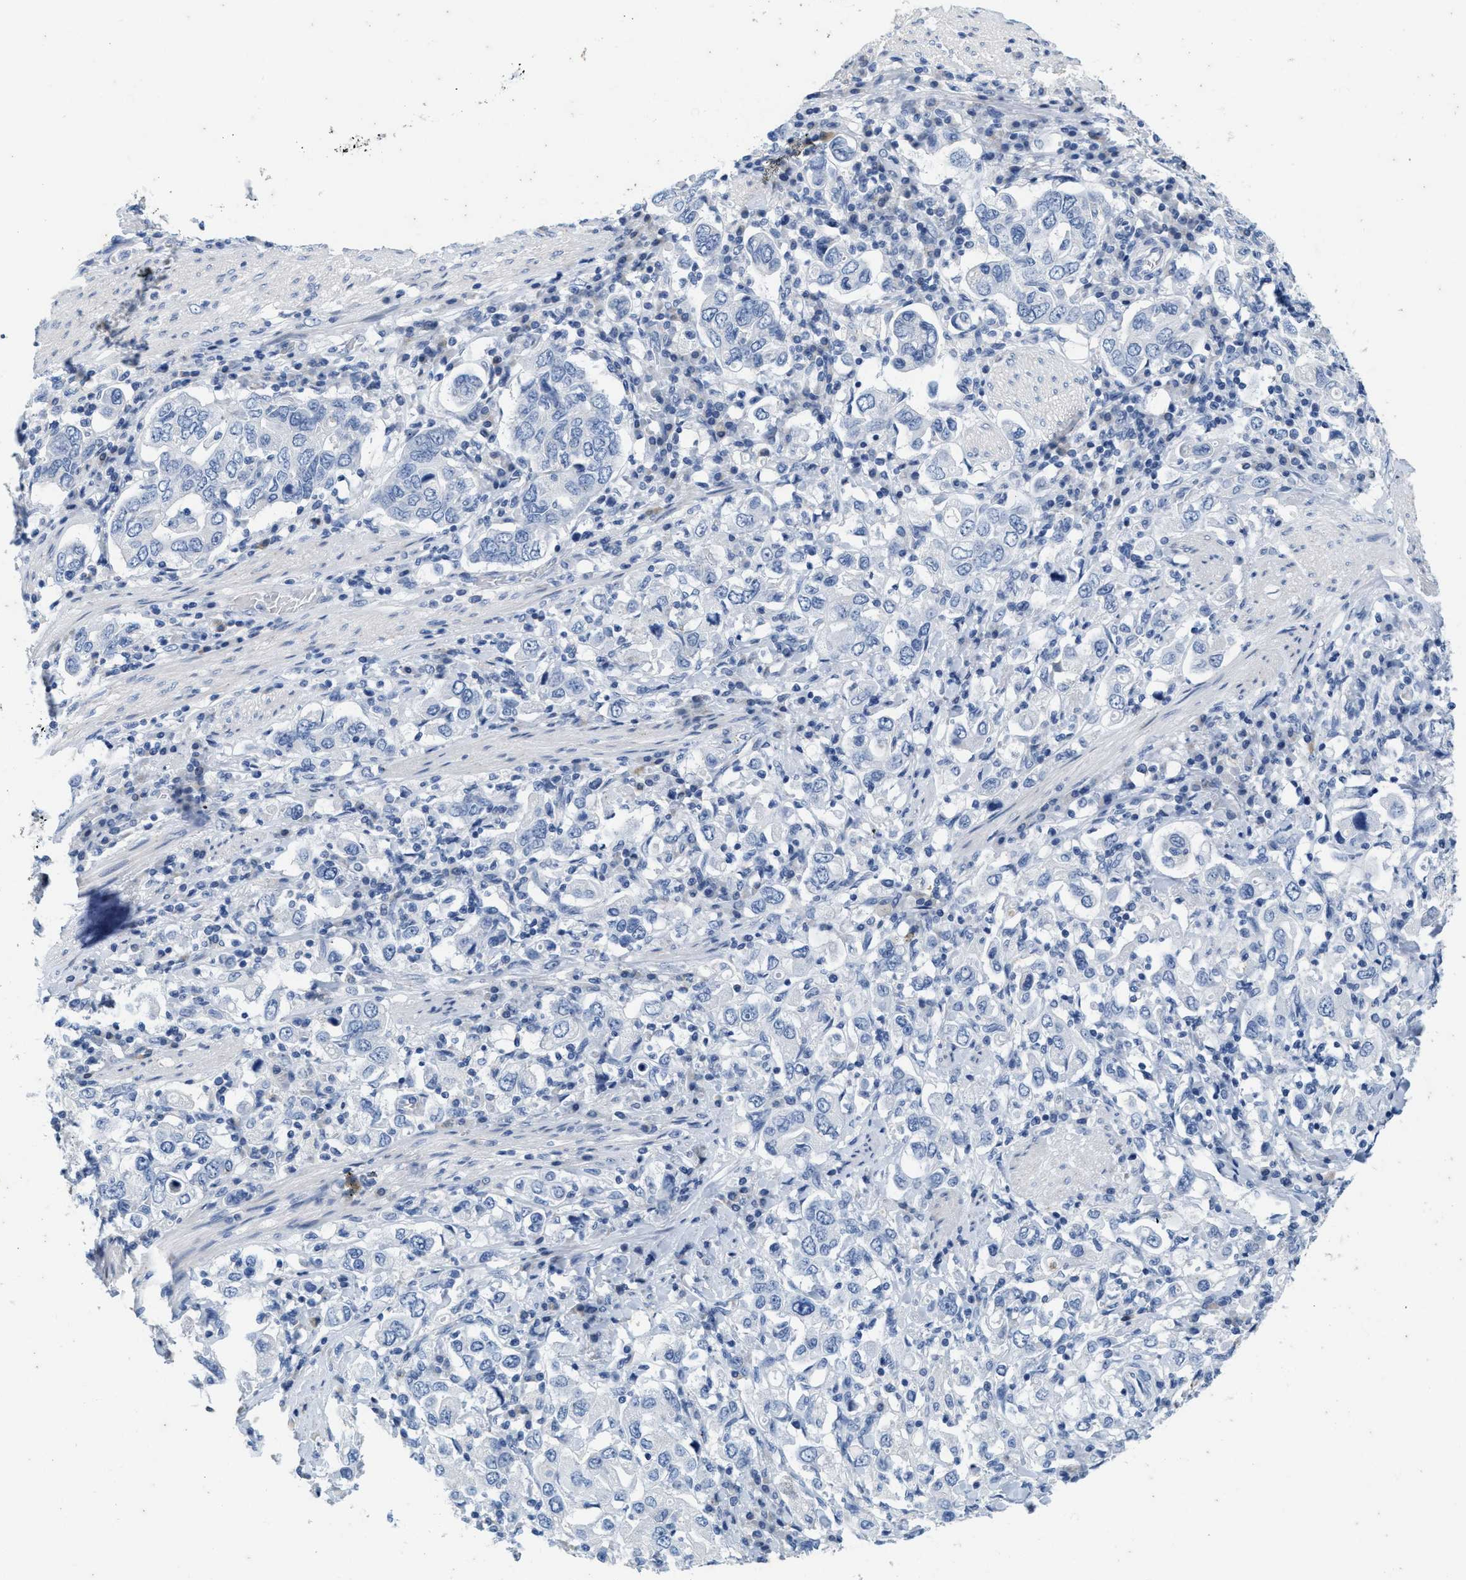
{"staining": {"intensity": "negative", "quantity": "none", "location": "none"}, "tissue": "stomach cancer", "cell_type": "Tumor cells", "image_type": "cancer", "snomed": [{"axis": "morphology", "description": "Adenocarcinoma, NOS"}, {"axis": "topography", "description": "Stomach, upper"}], "caption": "Immunohistochemistry image of human adenocarcinoma (stomach) stained for a protein (brown), which displays no staining in tumor cells.", "gene": "ABCB11", "patient": {"sex": "male", "age": 62}}